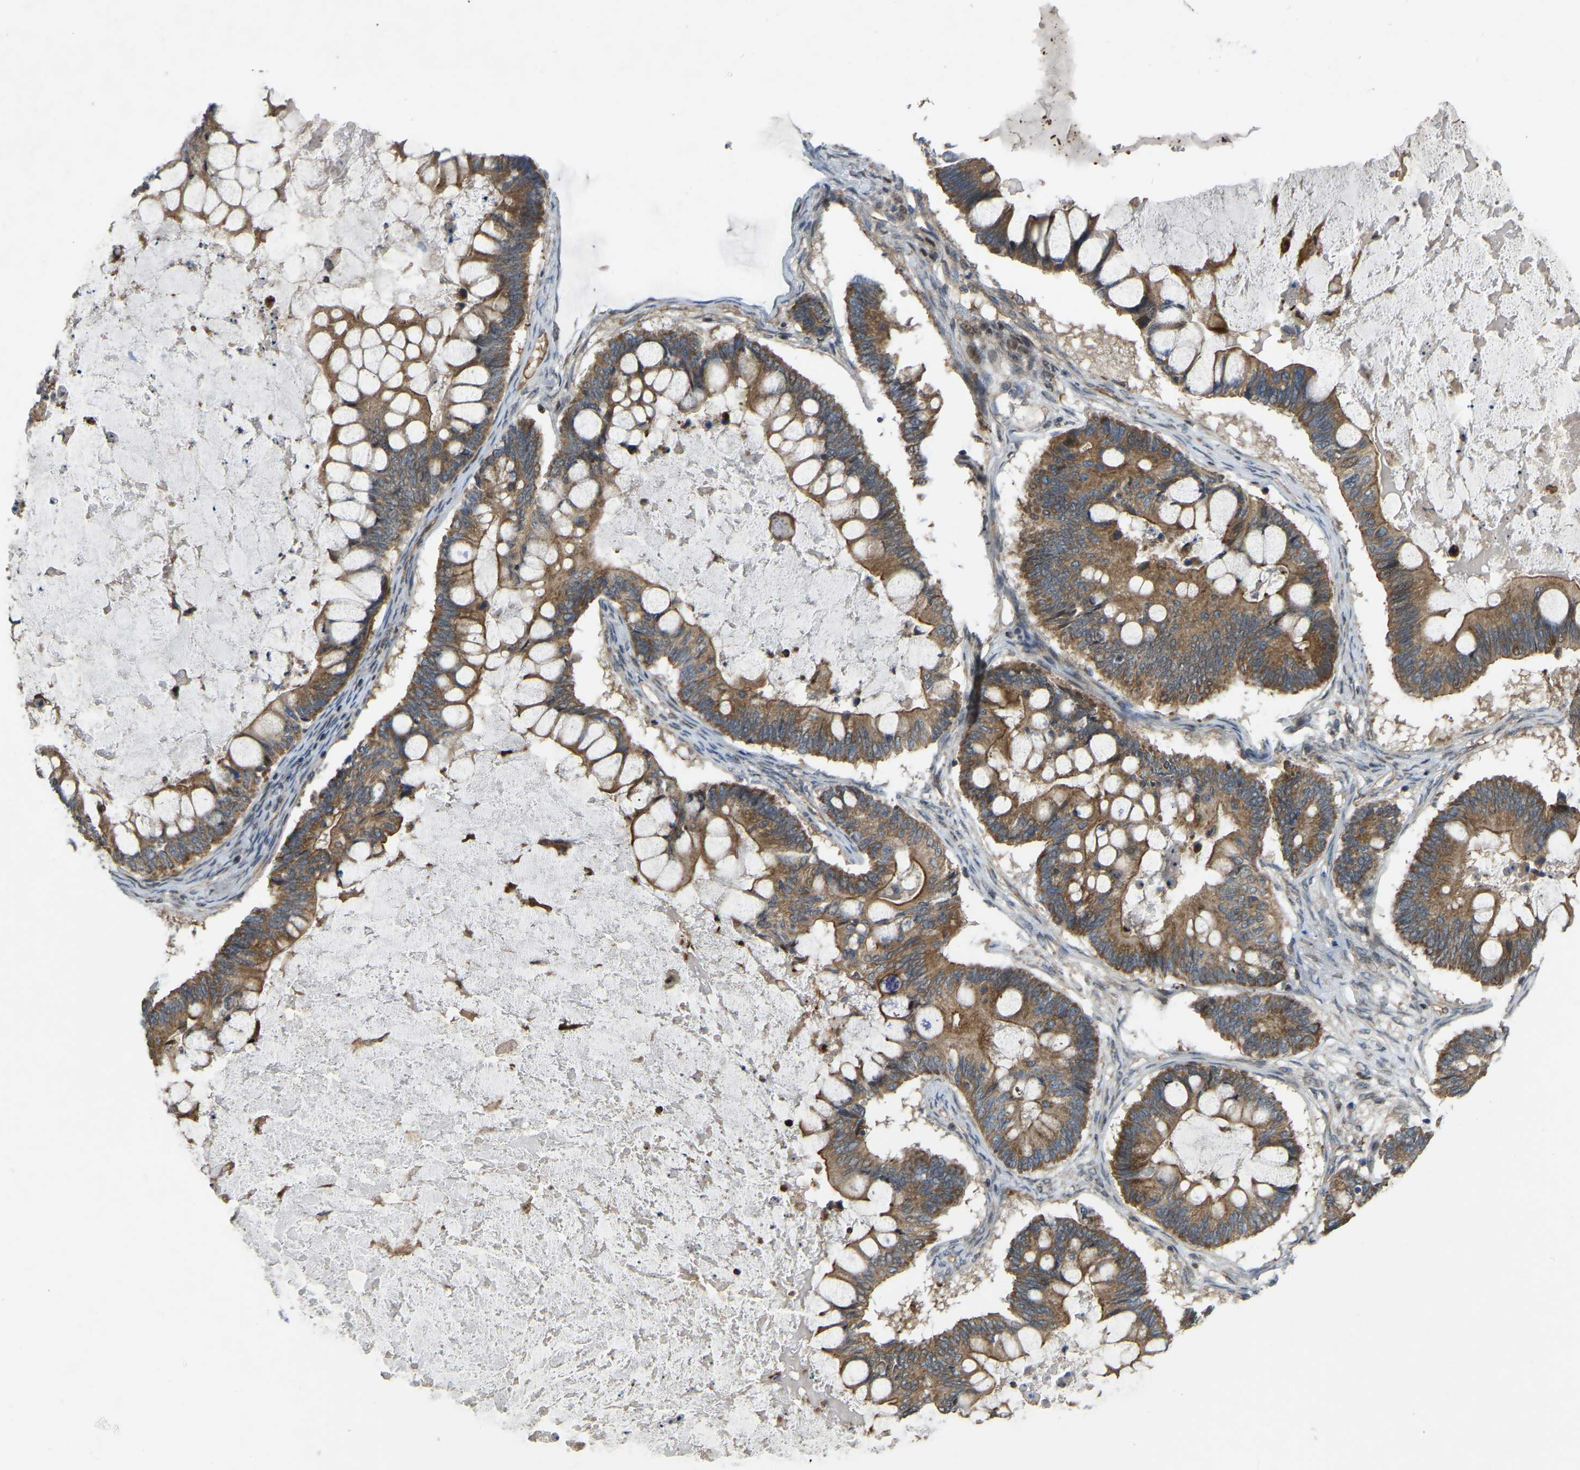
{"staining": {"intensity": "moderate", "quantity": ">75%", "location": "cytoplasmic/membranous"}, "tissue": "ovarian cancer", "cell_type": "Tumor cells", "image_type": "cancer", "snomed": [{"axis": "morphology", "description": "Cystadenocarcinoma, mucinous, NOS"}, {"axis": "topography", "description": "Ovary"}], "caption": "Mucinous cystadenocarcinoma (ovarian) stained with a protein marker shows moderate staining in tumor cells.", "gene": "C21orf91", "patient": {"sex": "female", "age": 61}}